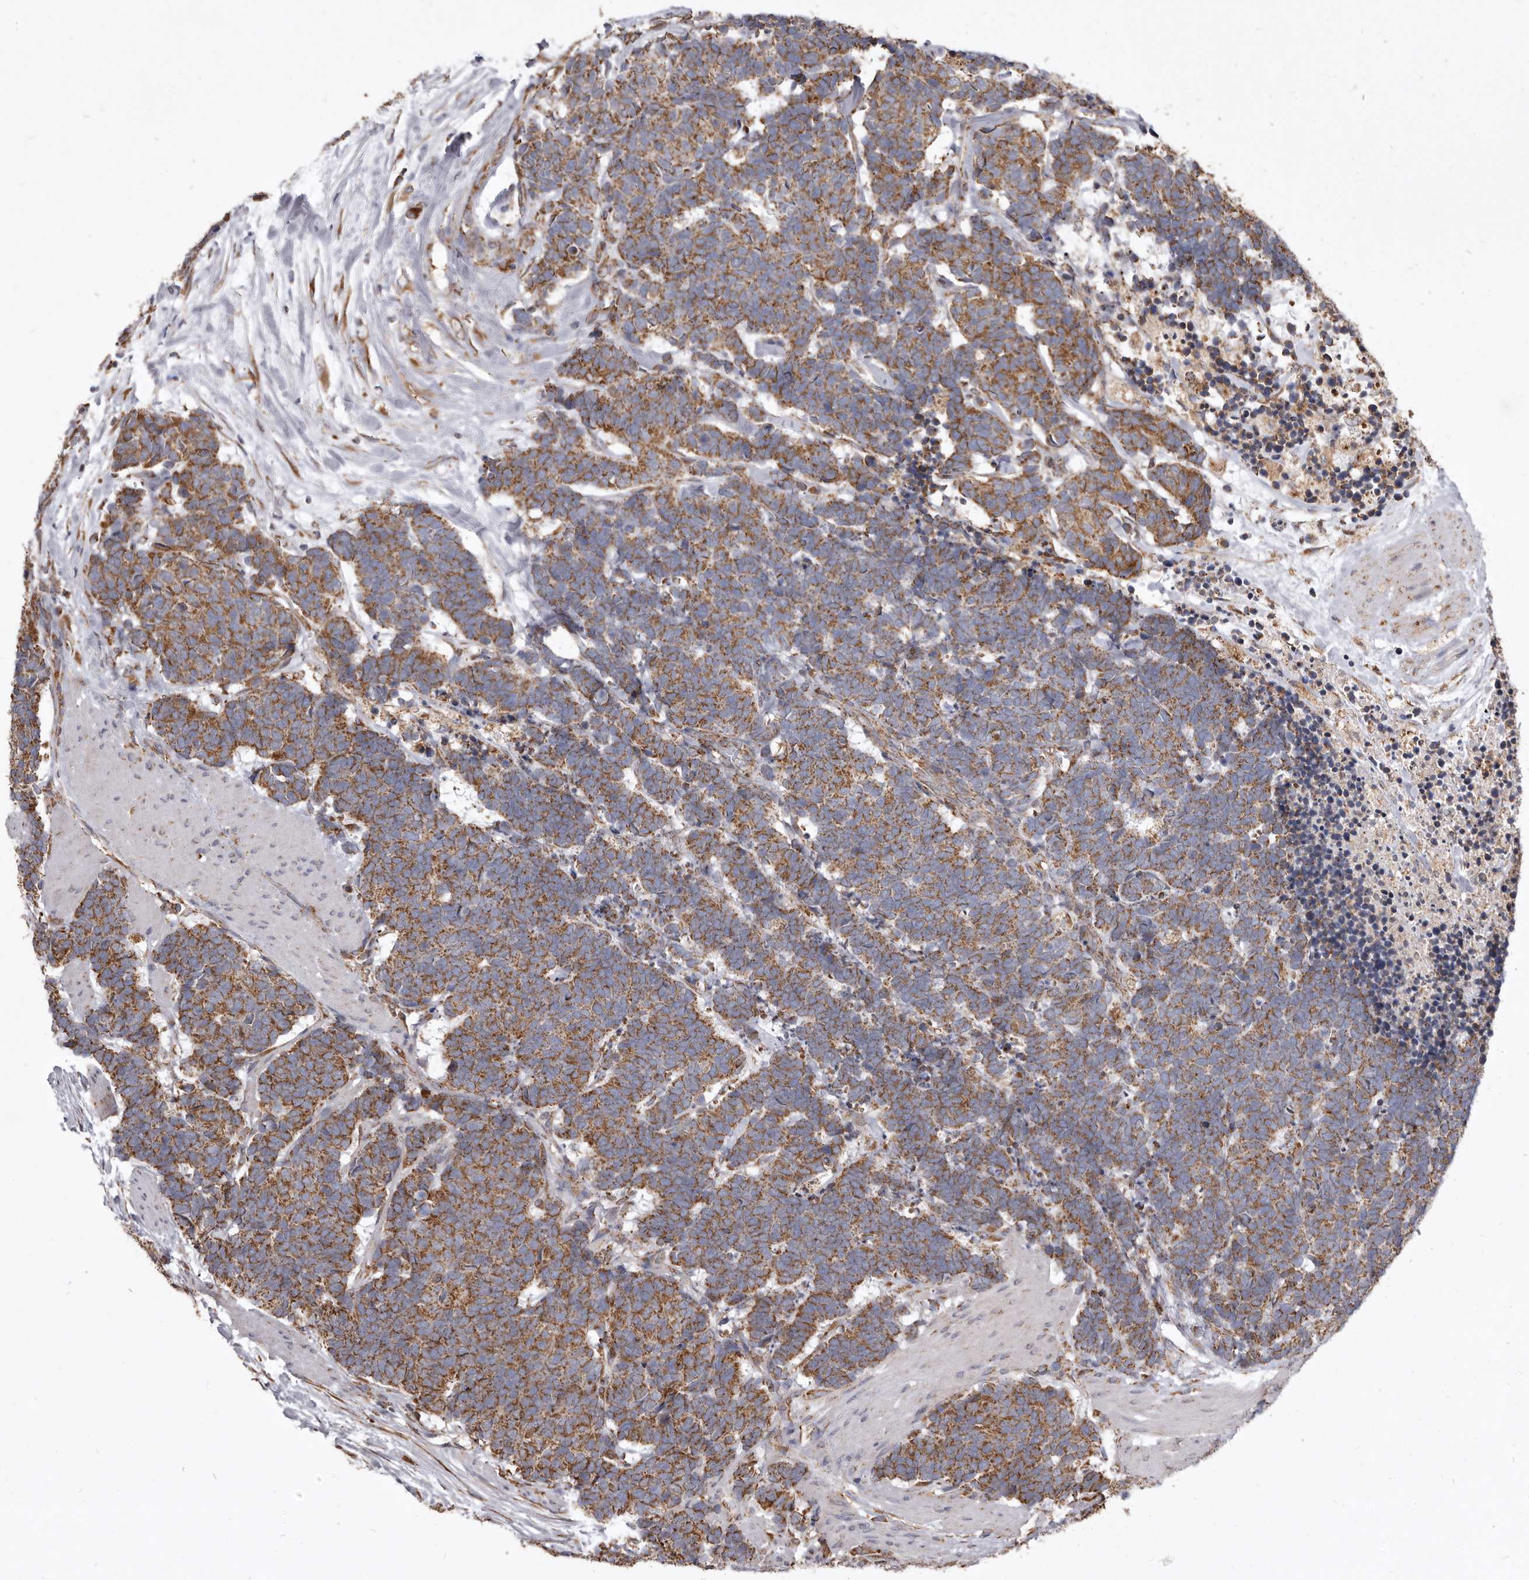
{"staining": {"intensity": "moderate", "quantity": ">75%", "location": "cytoplasmic/membranous"}, "tissue": "carcinoid", "cell_type": "Tumor cells", "image_type": "cancer", "snomed": [{"axis": "morphology", "description": "Carcinoma, NOS"}, {"axis": "morphology", "description": "Carcinoid, malignant, NOS"}, {"axis": "topography", "description": "Urinary bladder"}], "caption": "Human carcinoid stained with a brown dye exhibits moderate cytoplasmic/membranous positive positivity in approximately >75% of tumor cells.", "gene": "CDK5RAP3", "patient": {"sex": "male", "age": 57}}